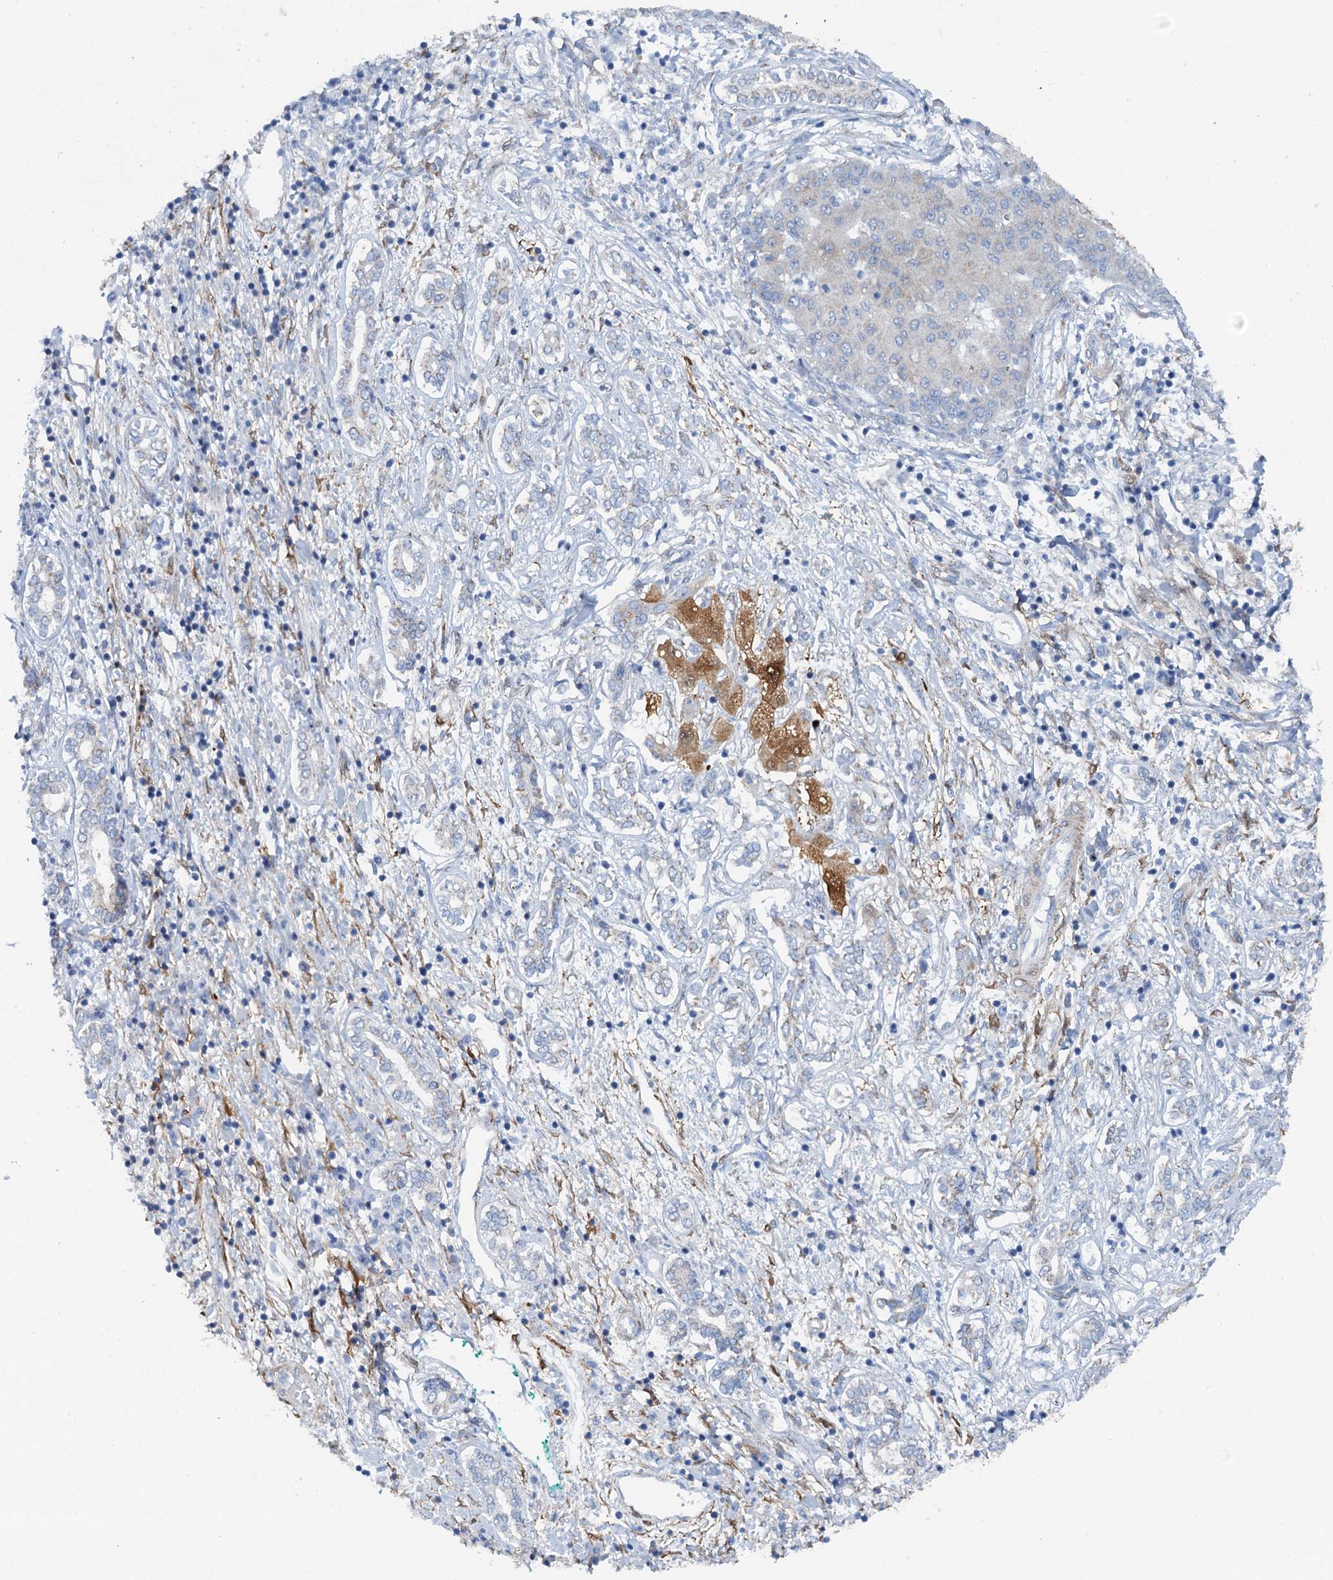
{"staining": {"intensity": "negative", "quantity": "none", "location": "none"}, "tissue": "liver cancer", "cell_type": "Tumor cells", "image_type": "cancer", "snomed": [{"axis": "morphology", "description": "Carcinoma, Hepatocellular, NOS"}, {"axis": "topography", "description": "Liver"}], "caption": "Immunohistochemistry (IHC) image of human hepatocellular carcinoma (liver) stained for a protein (brown), which demonstrates no positivity in tumor cells.", "gene": "POGLUT3", "patient": {"sex": "male", "age": 65}}